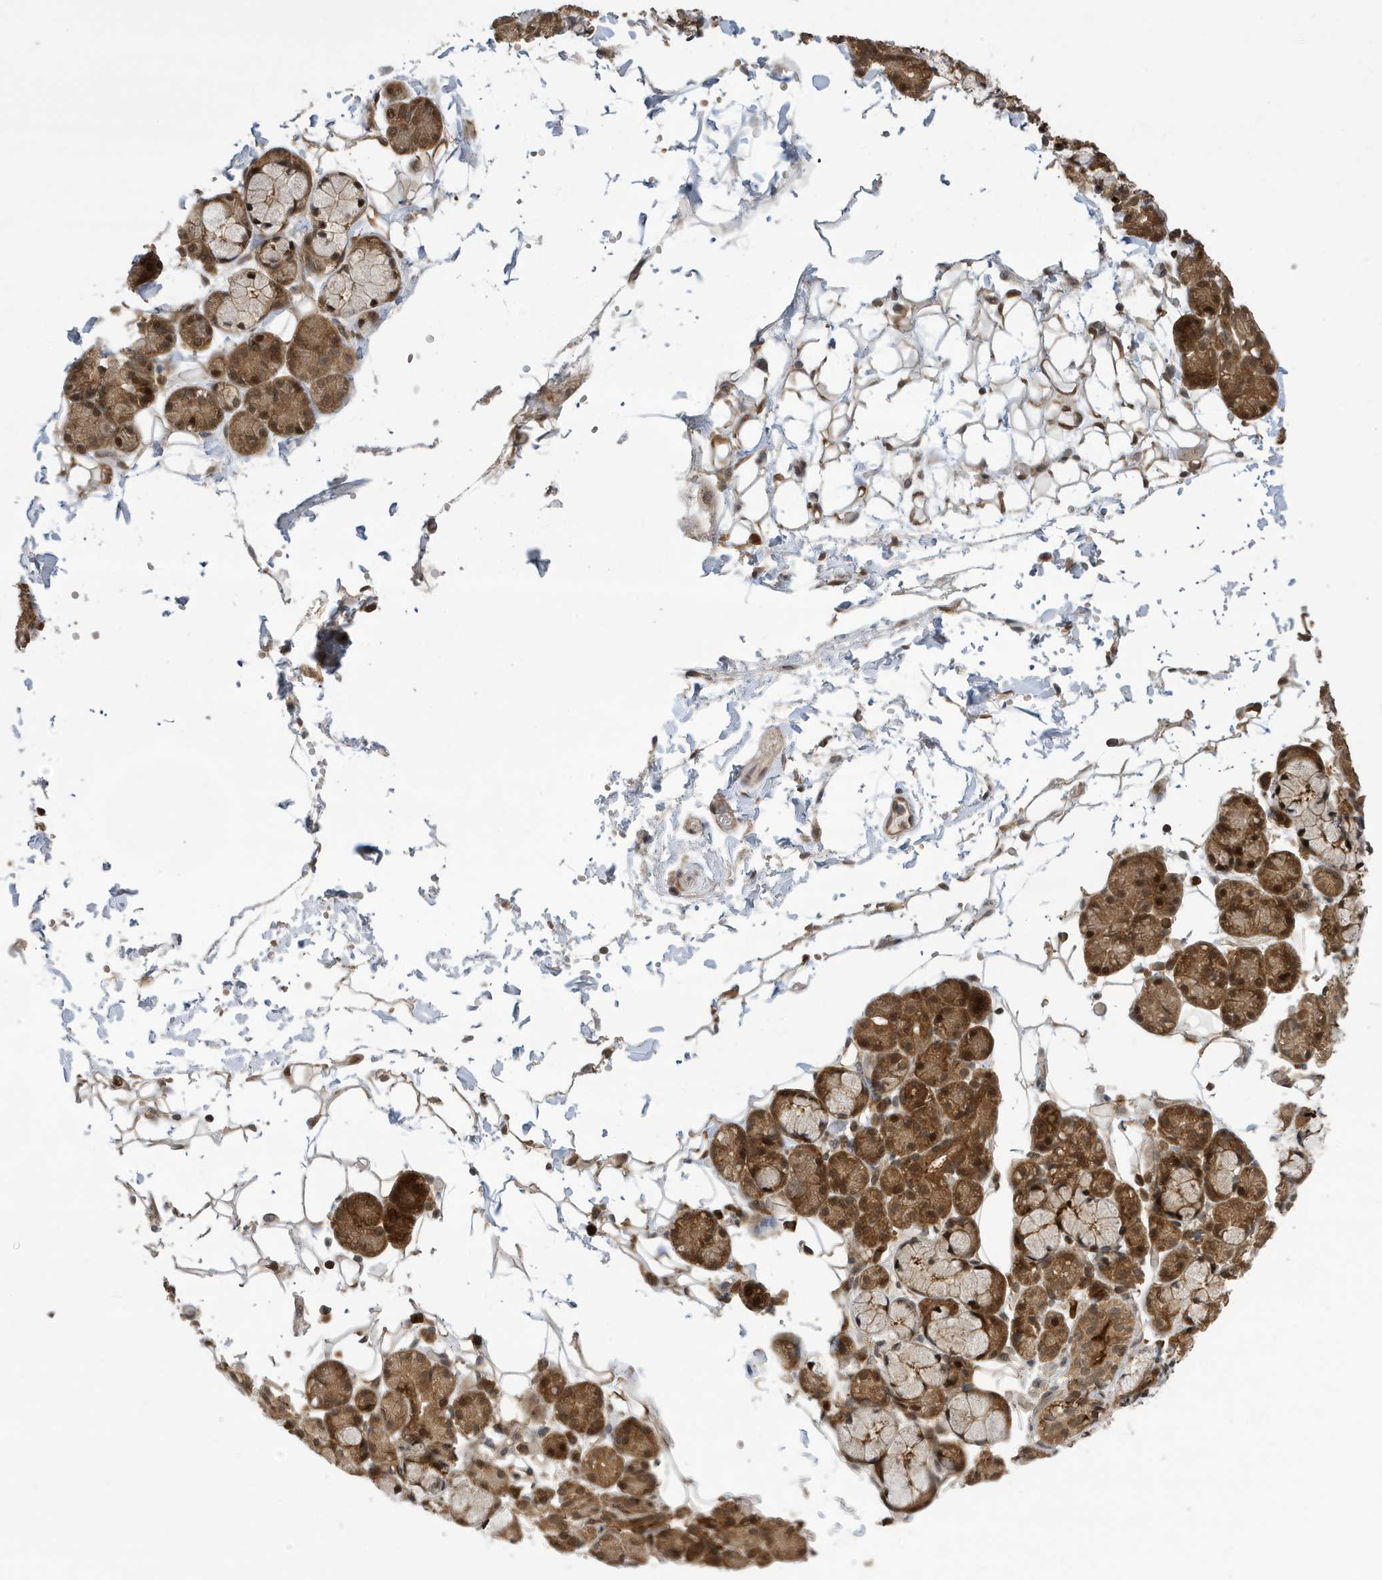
{"staining": {"intensity": "moderate", "quantity": "25%-75%", "location": "cytoplasmic/membranous,nuclear"}, "tissue": "salivary gland", "cell_type": "Glandular cells", "image_type": "normal", "snomed": [{"axis": "morphology", "description": "Normal tissue, NOS"}, {"axis": "topography", "description": "Salivary gland"}], "caption": "Immunohistochemistry (IHC) of unremarkable human salivary gland demonstrates medium levels of moderate cytoplasmic/membranous,nuclear staining in about 25%-75% of glandular cells.", "gene": "UBQLN1", "patient": {"sex": "male", "age": 63}}